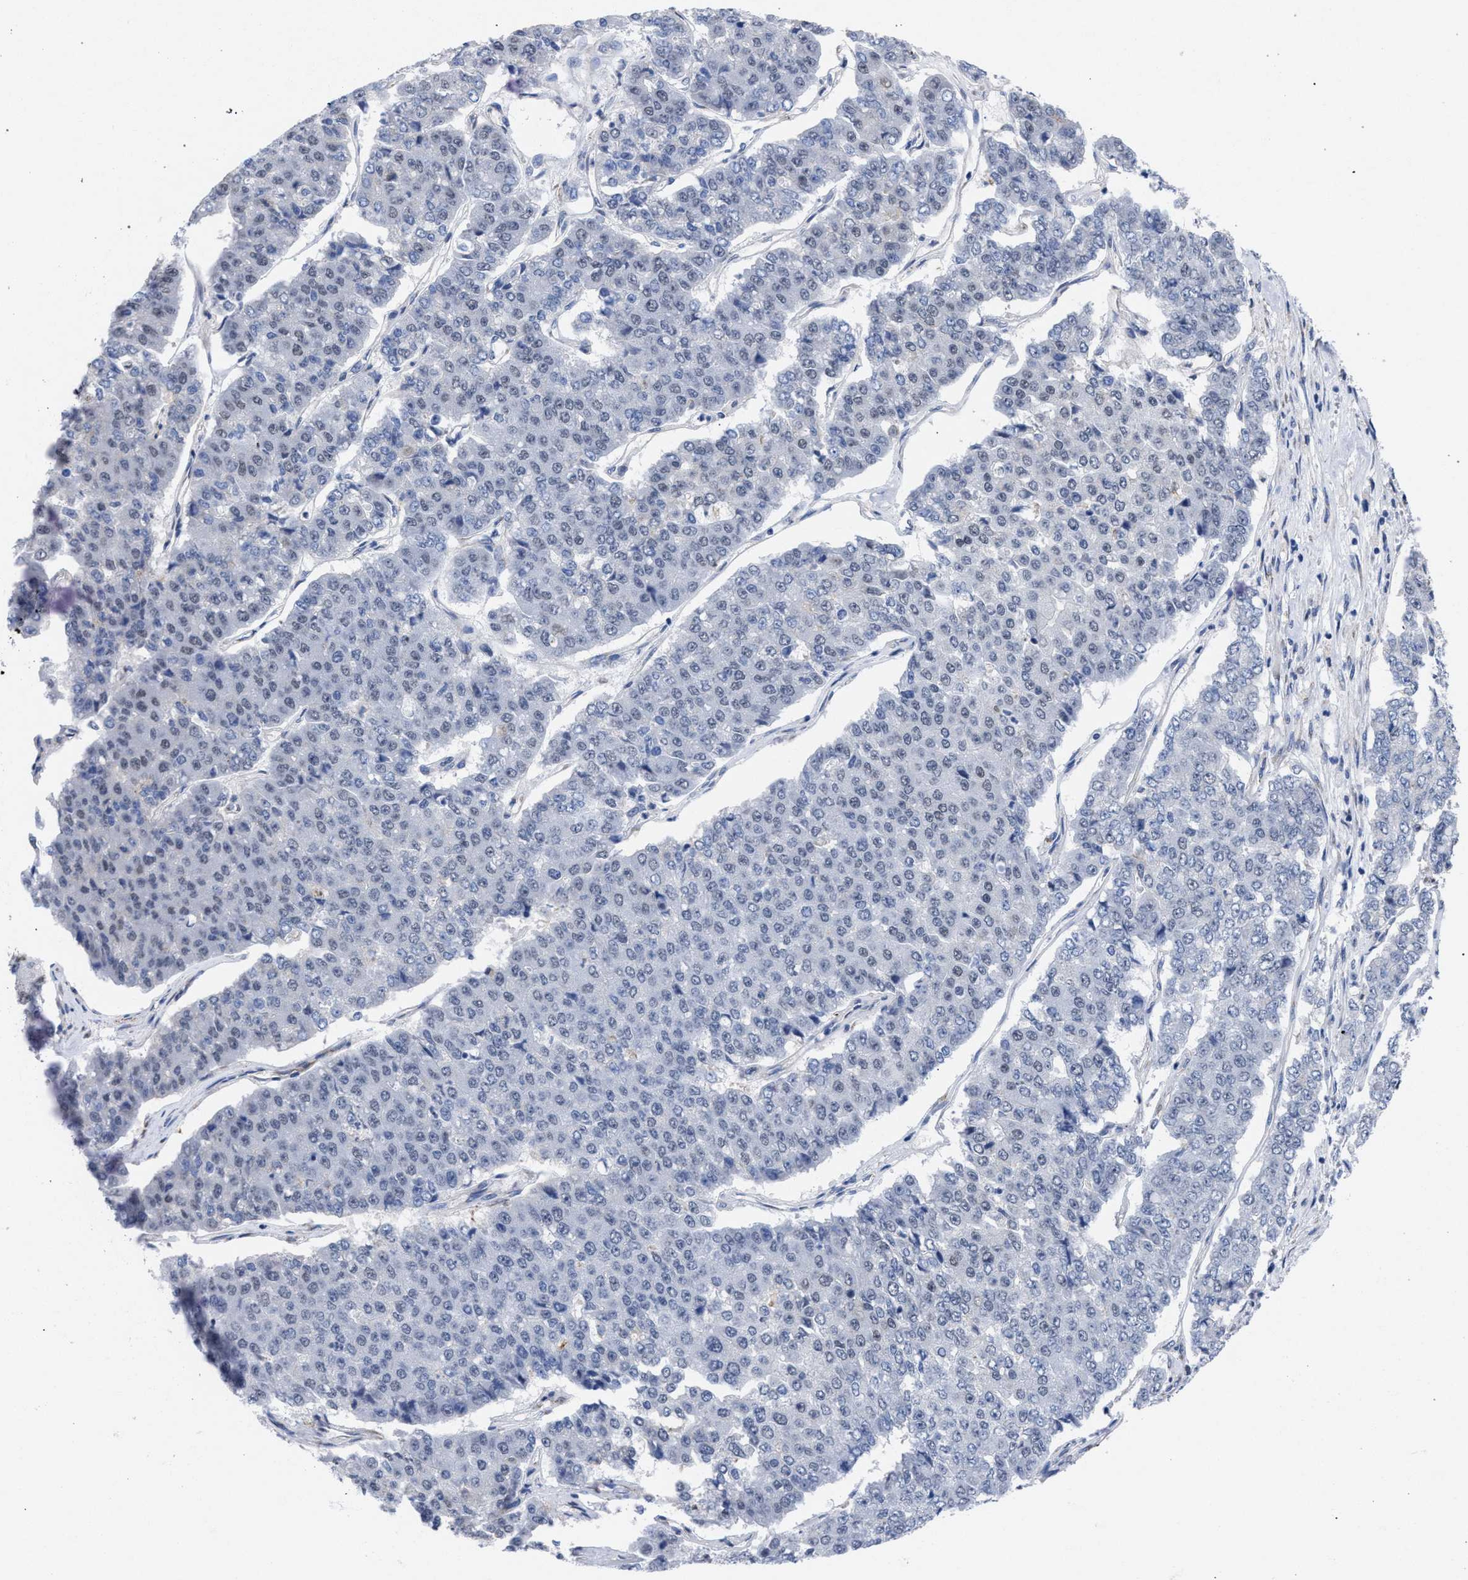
{"staining": {"intensity": "negative", "quantity": "none", "location": "none"}, "tissue": "pancreatic cancer", "cell_type": "Tumor cells", "image_type": "cancer", "snomed": [{"axis": "morphology", "description": "Adenocarcinoma, NOS"}, {"axis": "topography", "description": "Pancreas"}], "caption": "An IHC micrograph of adenocarcinoma (pancreatic) is shown. There is no staining in tumor cells of adenocarcinoma (pancreatic).", "gene": "GOLGA2", "patient": {"sex": "male", "age": 50}}